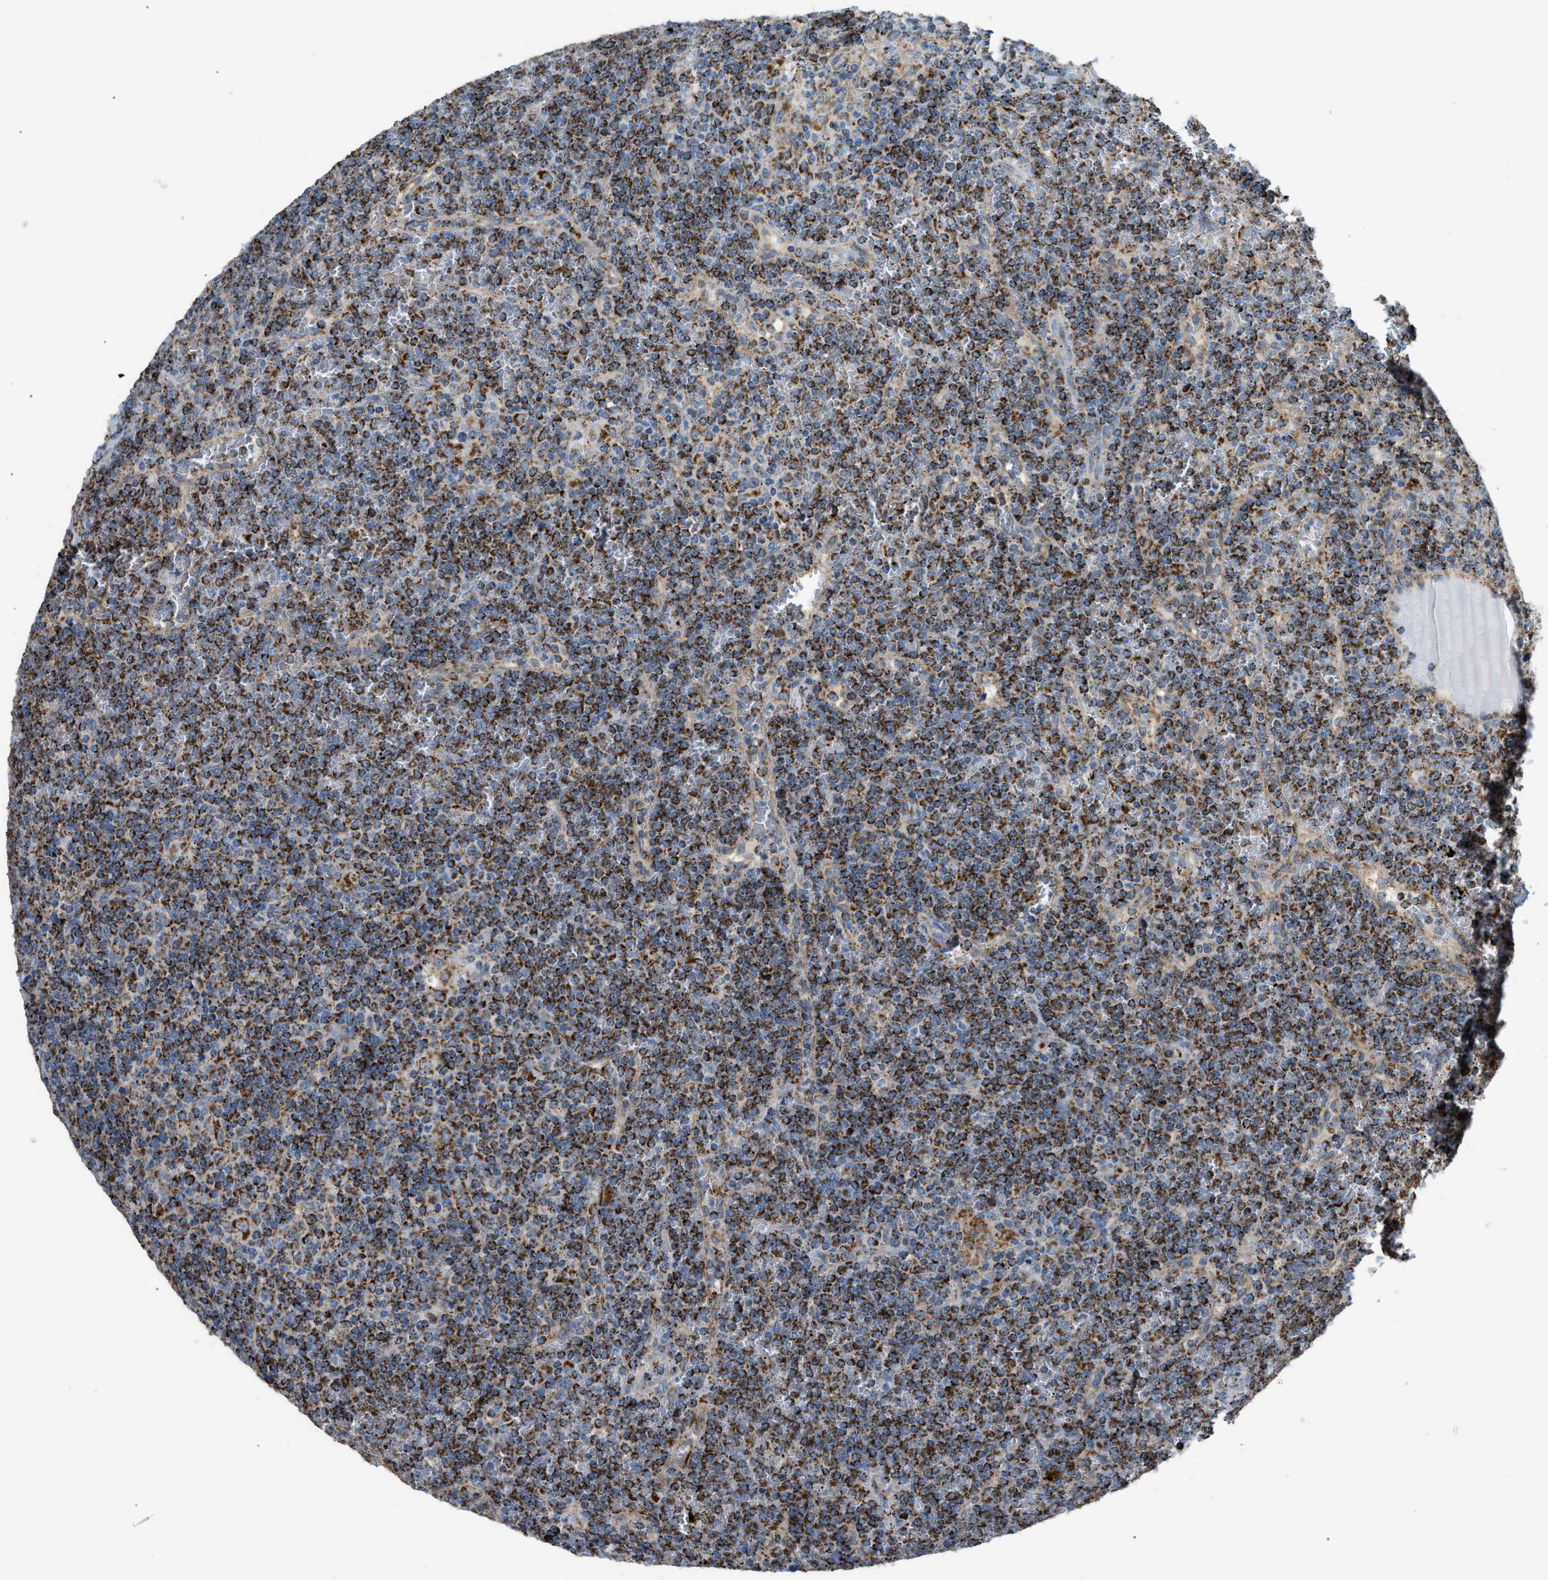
{"staining": {"intensity": "strong", "quantity": ">75%", "location": "cytoplasmic/membranous"}, "tissue": "lymphoma", "cell_type": "Tumor cells", "image_type": "cancer", "snomed": [{"axis": "morphology", "description": "Malignant lymphoma, non-Hodgkin's type, Low grade"}, {"axis": "topography", "description": "Spleen"}], "caption": "Immunohistochemistry (IHC) of human lymphoma shows high levels of strong cytoplasmic/membranous staining in about >75% of tumor cells.", "gene": "ETFB", "patient": {"sex": "female", "age": 19}}